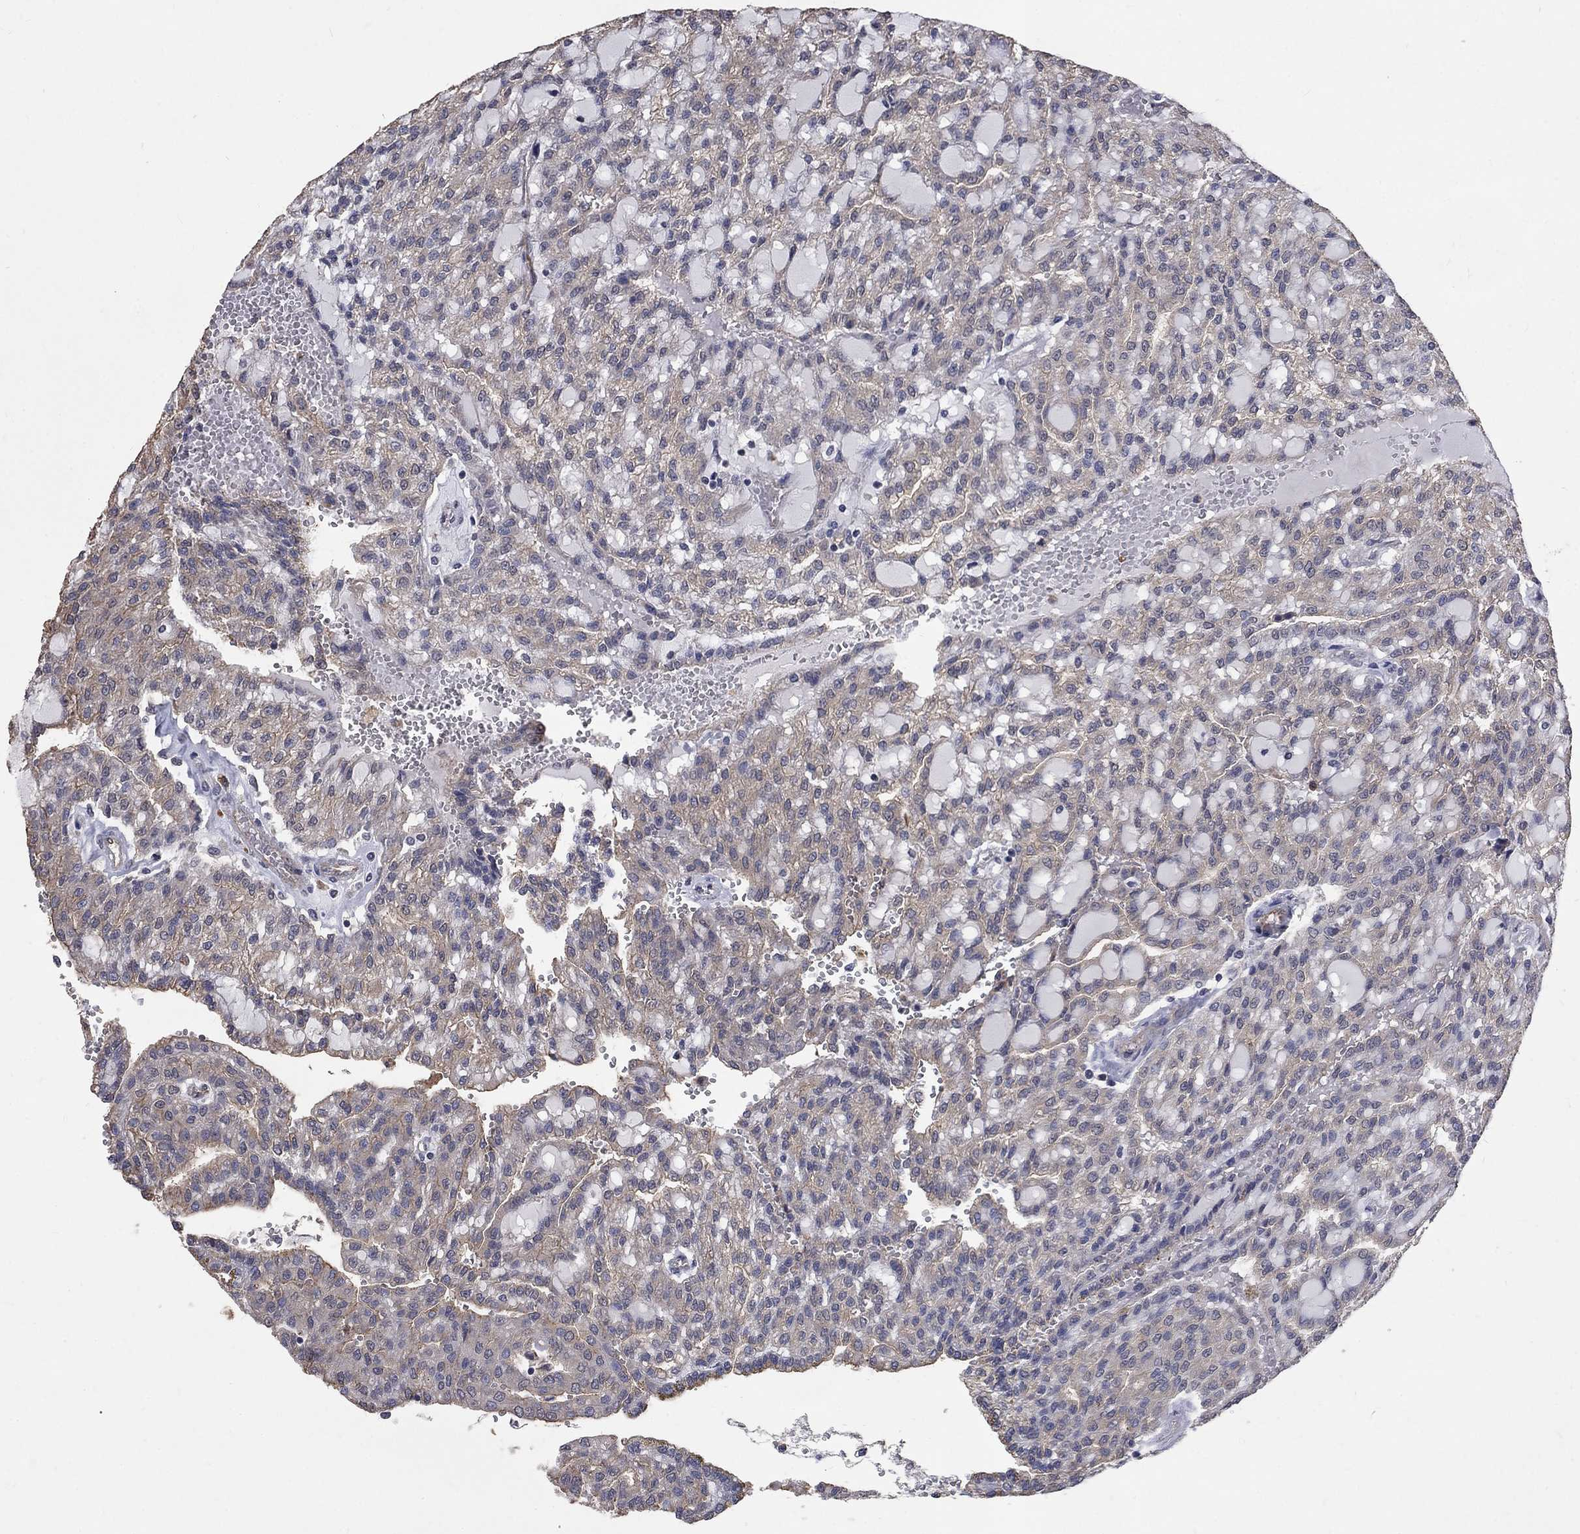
{"staining": {"intensity": "weak", "quantity": "<25%", "location": "cytoplasmic/membranous"}, "tissue": "renal cancer", "cell_type": "Tumor cells", "image_type": "cancer", "snomed": [{"axis": "morphology", "description": "Adenocarcinoma, NOS"}, {"axis": "topography", "description": "Kidney"}], "caption": "Adenocarcinoma (renal) stained for a protein using immunohistochemistry reveals no positivity tumor cells.", "gene": "CHST5", "patient": {"sex": "male", "age": 63}}